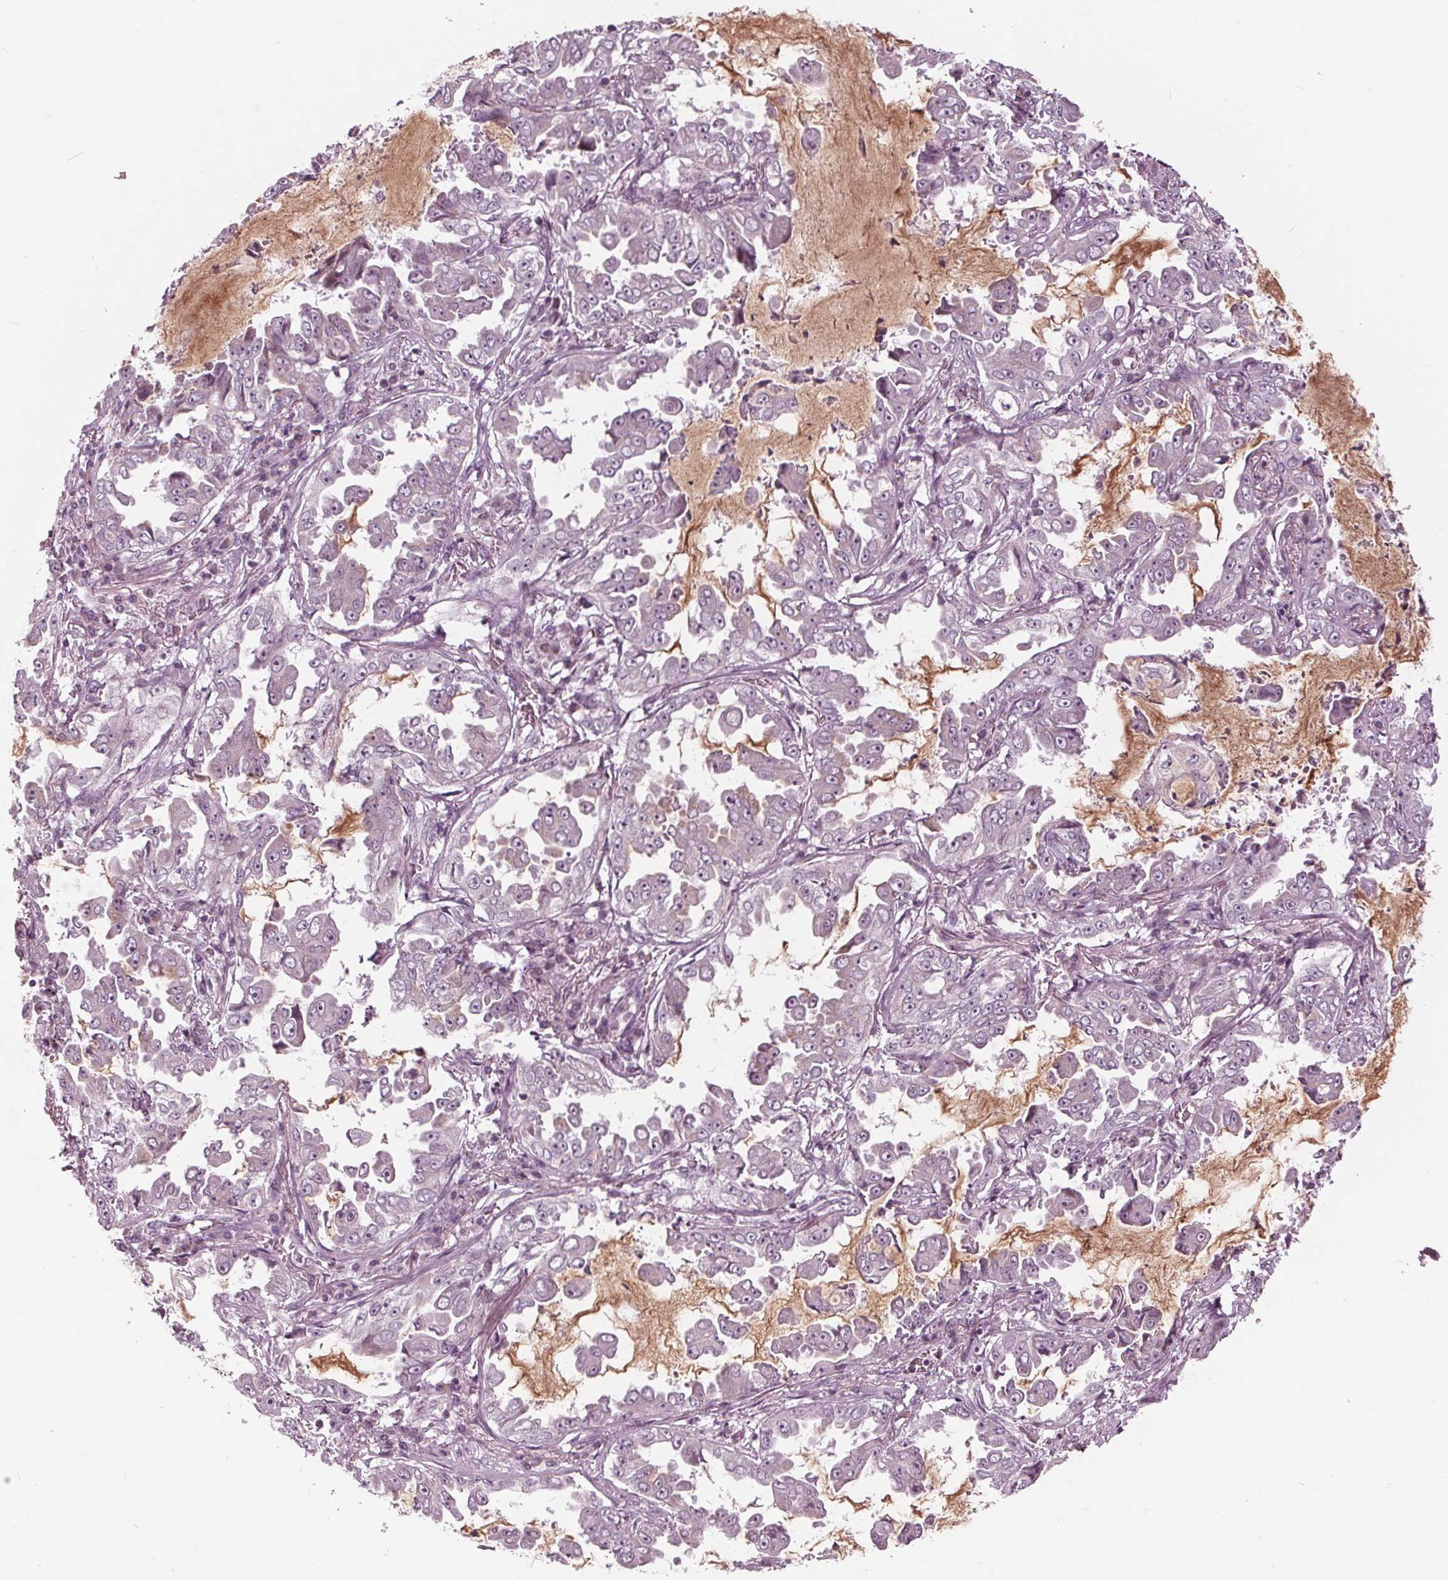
{"staining": {"intensity": "negative", "quantity": "none", "location": "none"}, "tissue": "lung cancer", "cell_type": "Tumor cells", "image_type": "cancer", "snomed": [{"axis": "morphology", "description": "Adenocarcinoma, NOS"}, {"axis": "topography", "description": "Lung"}], "caption": "The image displays no significant expression in tumor cells of lung cancer.", "gene": "CLN6", "patient": {"sex": "female", "age": 52}}